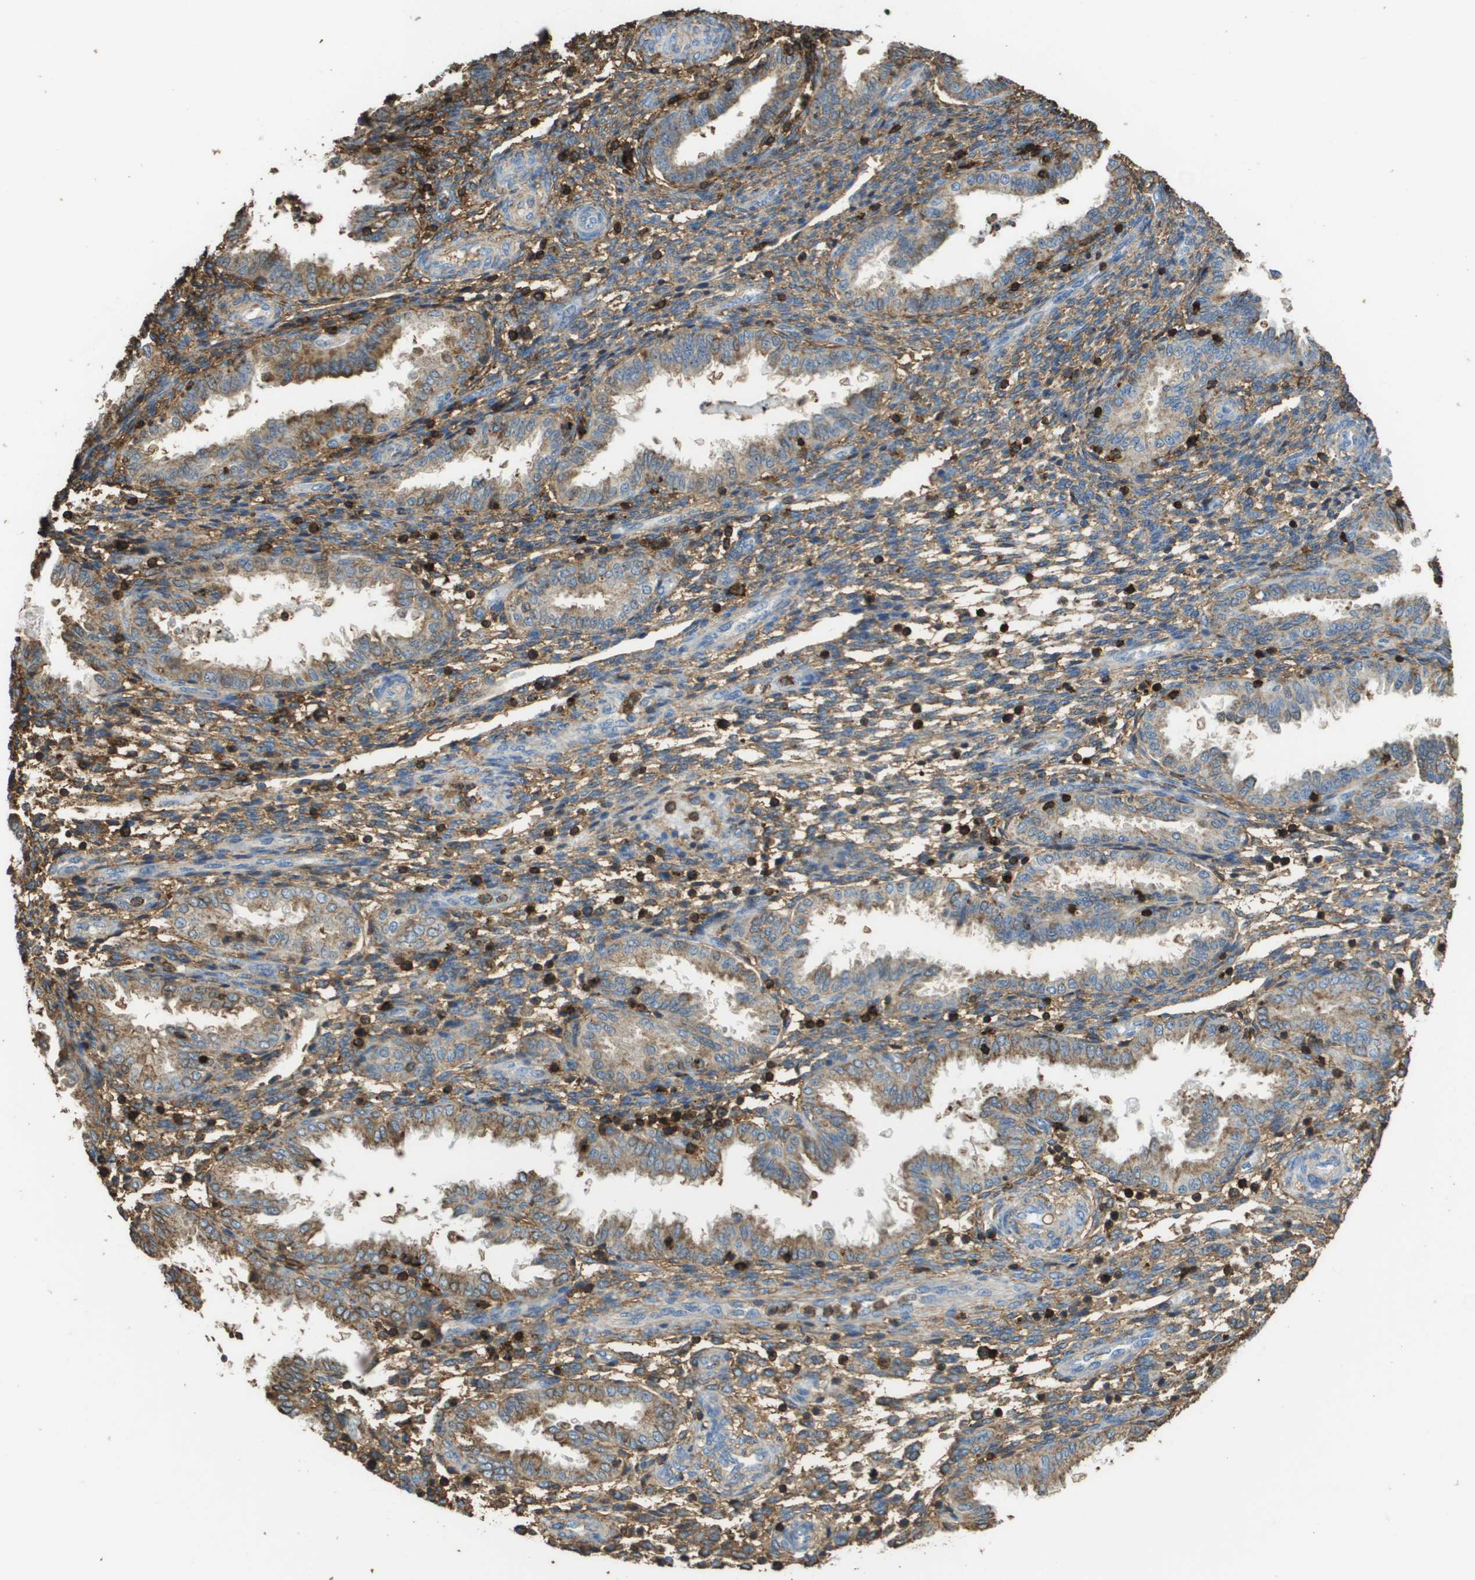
{"staining": {"intensity": "weak", "quantity": ">75%", "location": "cytoplasmic/membranous"}, "tissue": "endometrium", "cell_type": "Cells in endometrial stroma", "image_type": "normal", "snomed": [{"axis": "morphology", "description": "Normal tissue, NOS"}, {"axis": "topography", "description": "Endometrium"}], "caption": "Protein staining of unremarkable endometrium exhibits weak cytoplasmic/membranous staining in approximately >75% of cells in endometrial stroma.", "gene": "PASK", "patient": {"sex": "female", "age": 33}}